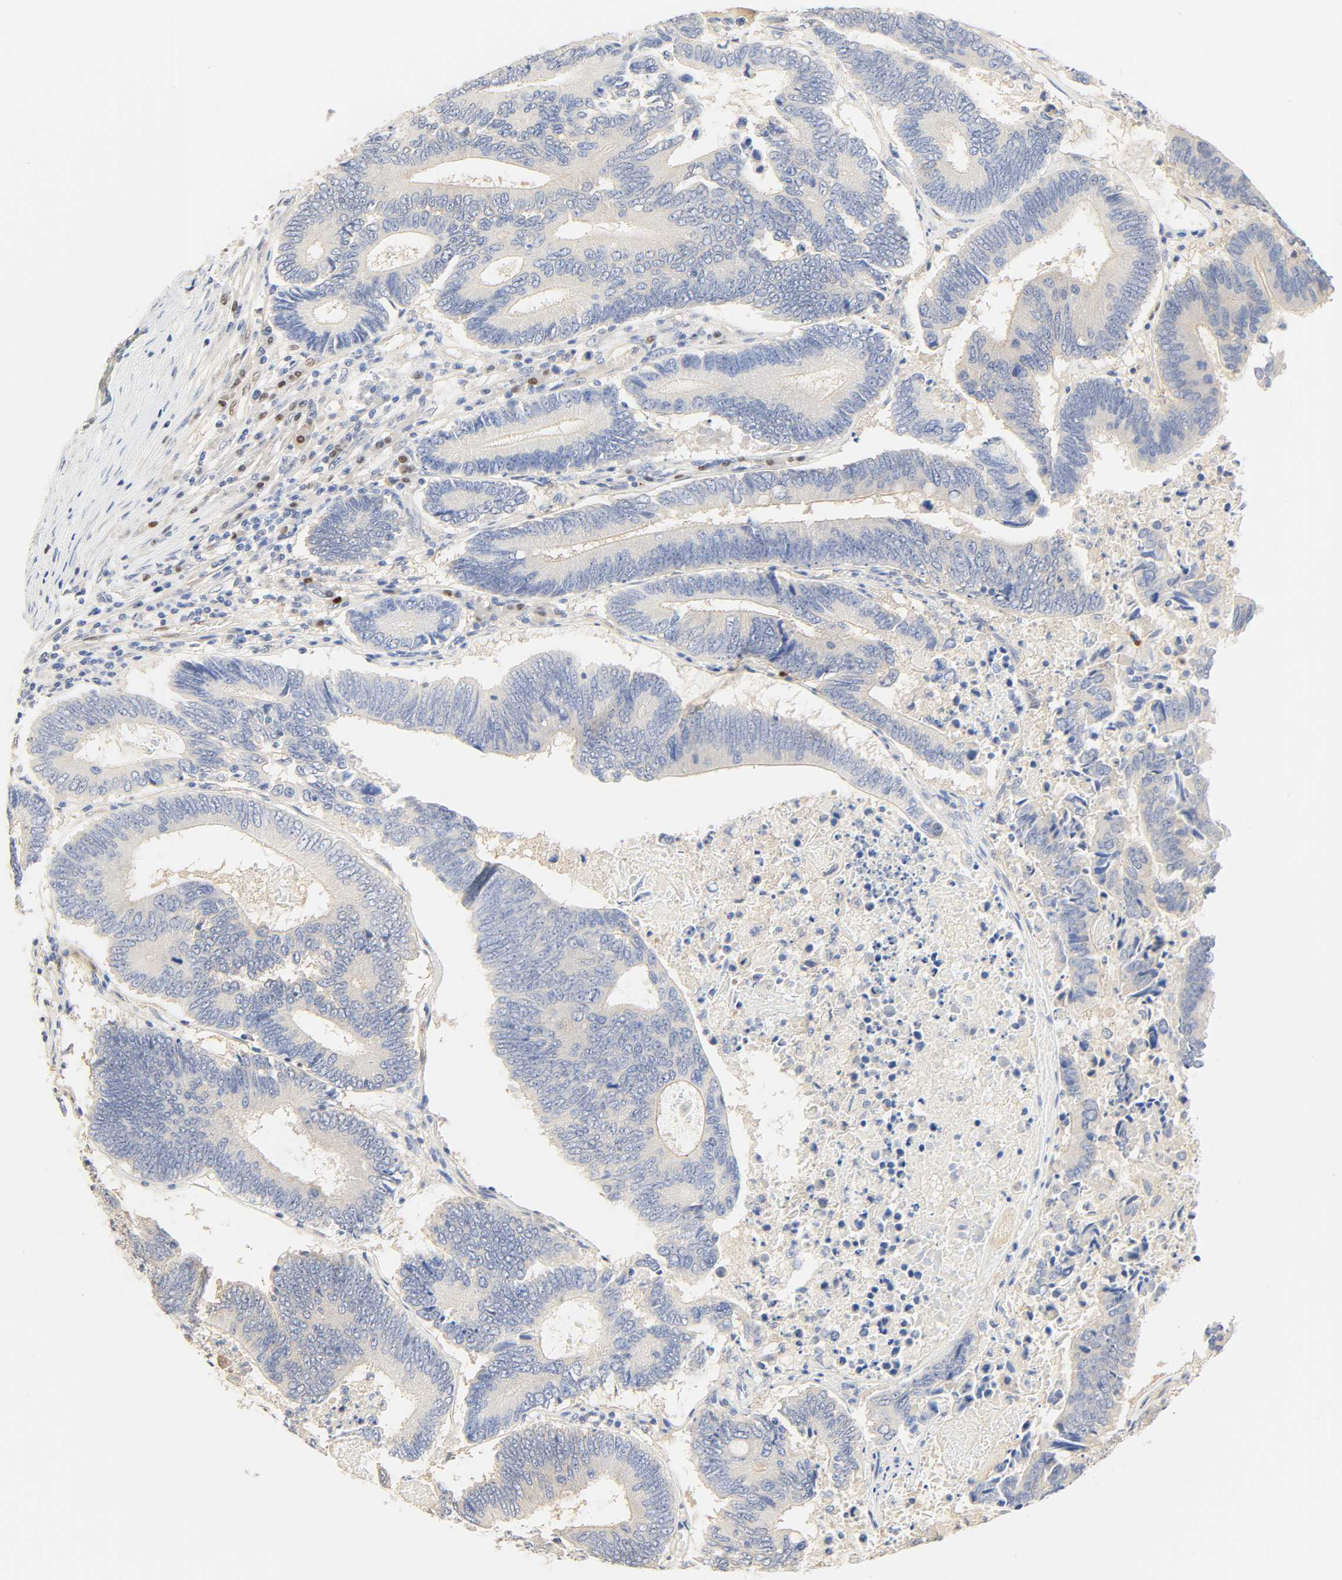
{"staining": {"intensity": "negative", "quantity": "none", "location": "none"}, "tissue": "colorectal cancer", "cell_type": "Tumor cells", "image_type": "cancer", "snomed": [{"axis": "morphology", "description": "Adenocarcinoma, NOS"}, {"axis": "topography", "description": "Colon"}], "caption": "Immunohistochemistry (IHC) of colorectal cancer shows no positivity in tumor cells.", "gene": "BORCS8-MEF2B", "patient": {"sex": "female", "age": 78}}